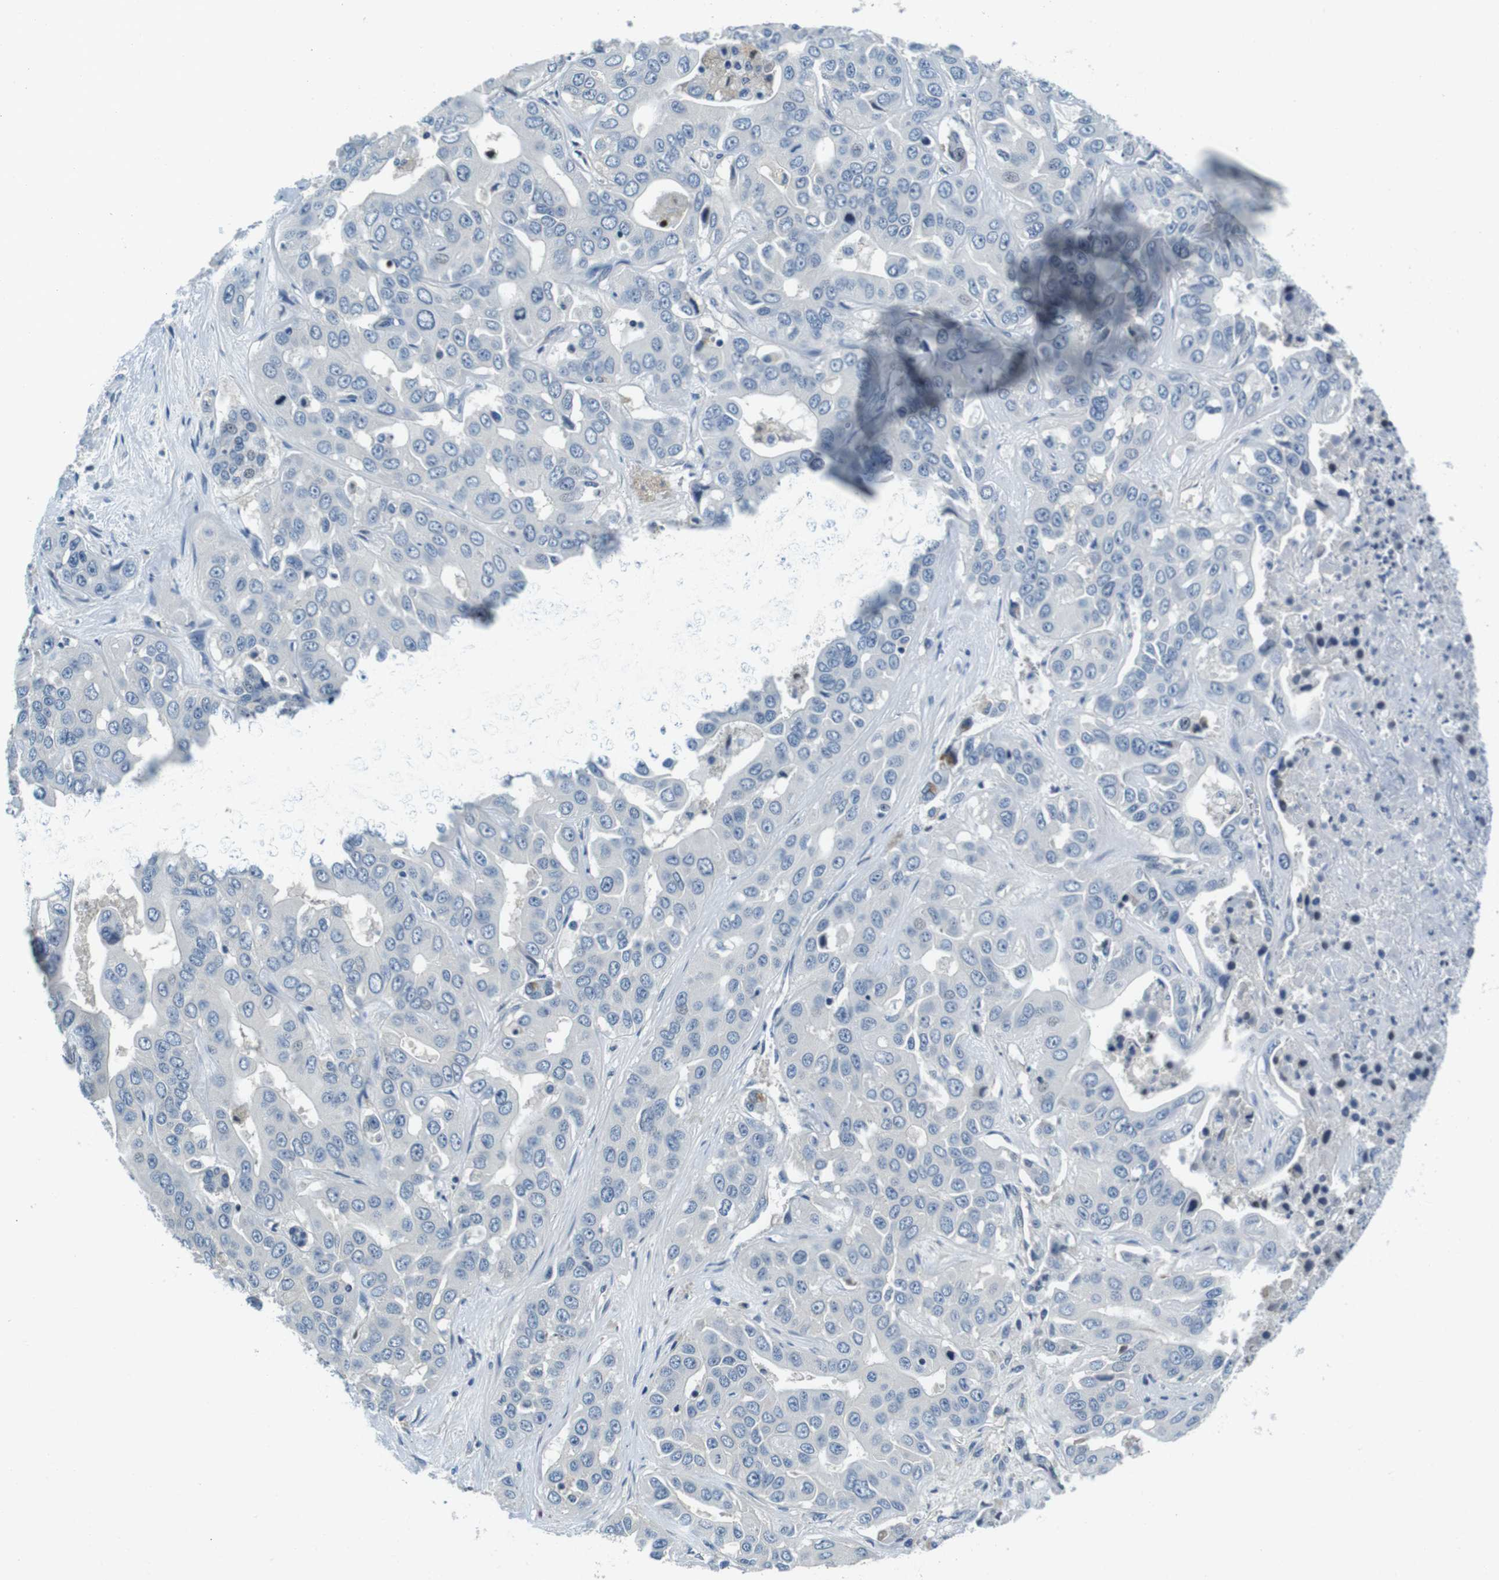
{"staining": {"intensity": "negative", "quantity": "none", "location": "none"}, "tissue": "liver cancer", "cell_type": "Tumor cells", "image_type": "cancer", "snomed": [{"axis": "morphology", "description": "Cholangiocarcinoma"}, {"axis": "topography", "description": "Liver"}], "caption": "Immunohistochemistry image of liver cholangiocarcinoma stained for a protein (brown), which demonstrates no staining in tumor cells.", "gene": "KCNJ5", "patient": {"sex": "female", "age": 52}}